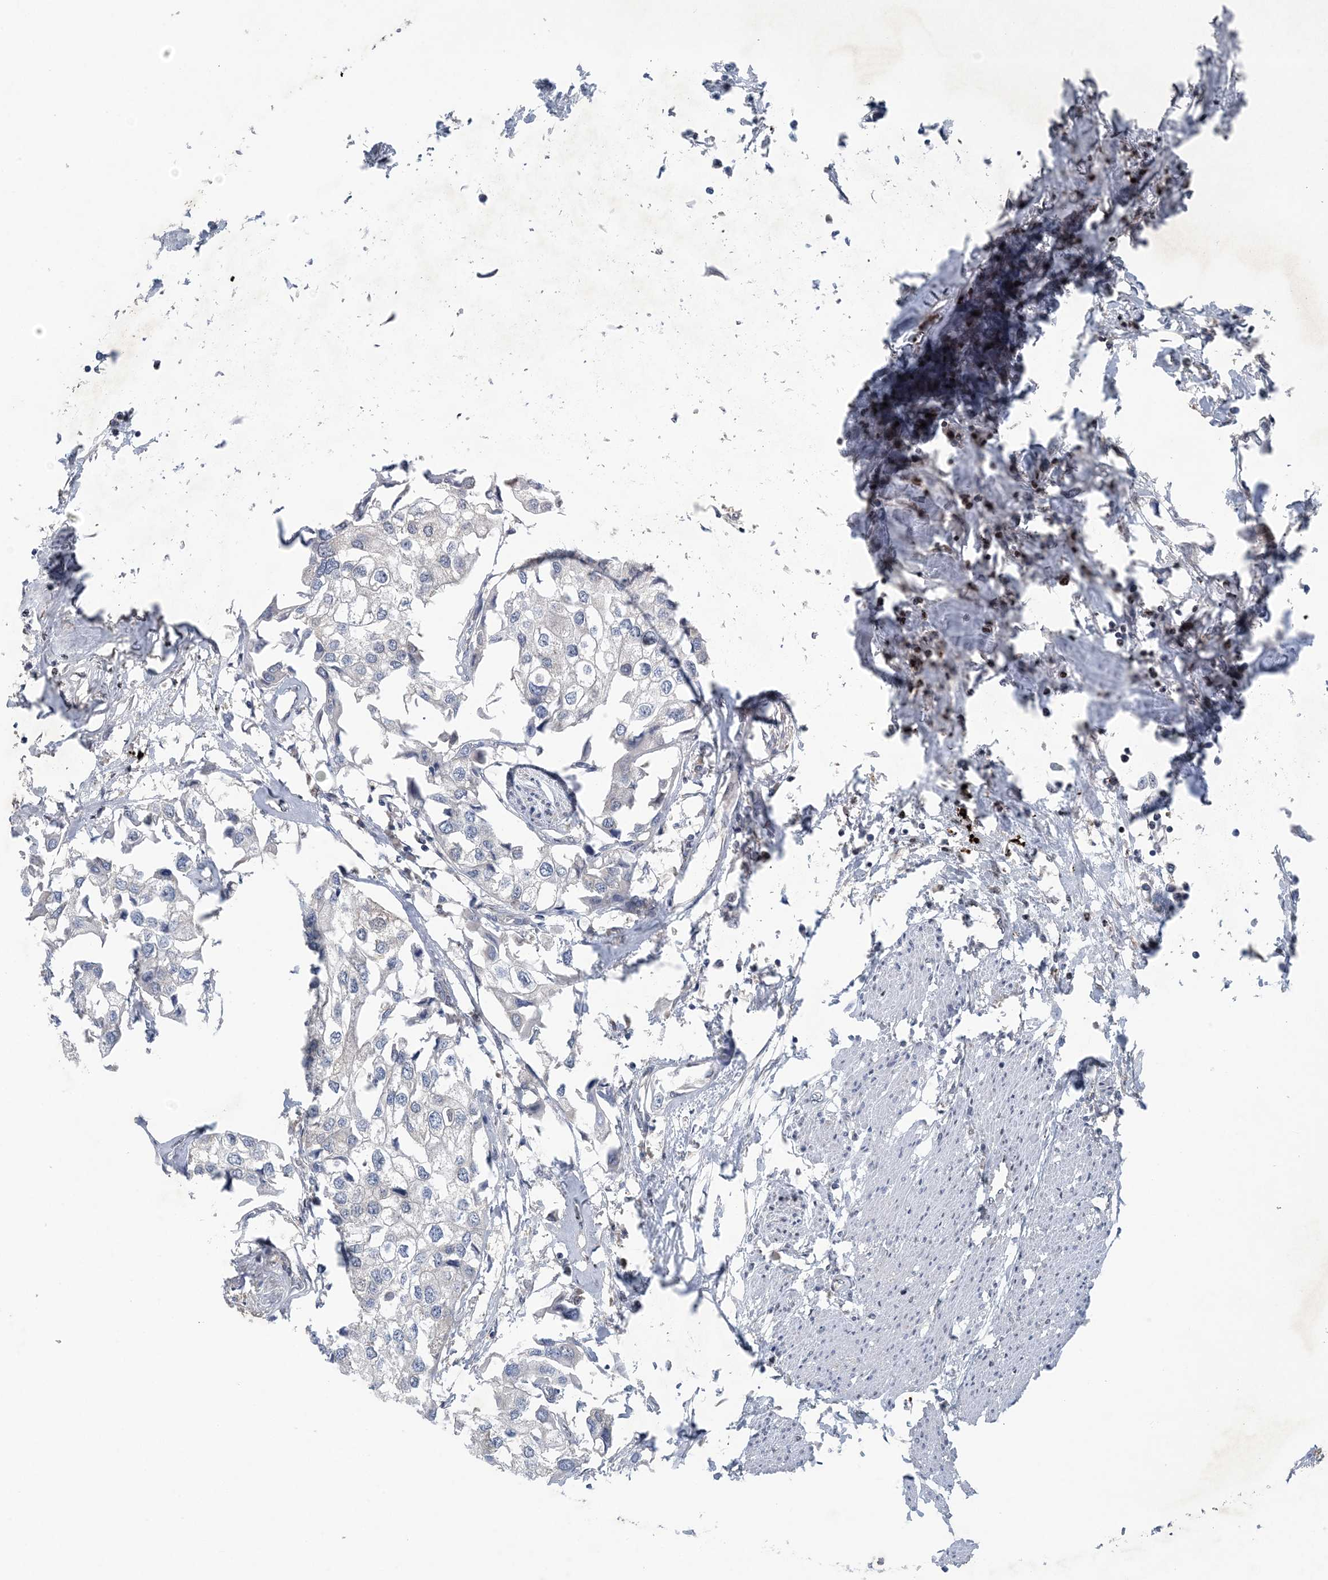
{"staining": {"intensity": "negative", "quantity": "none", "location": "none"}, "tissue": "urothelial cancer", "cell_type": "Tumor cells", "image_type": "cancer", "snomed": [{"axis": "morphology", "description": "Urothelial carcinoma, High grade"}, {"axis": "topography", "description": "Urinary bladder"}], "caption": "This is an immunohistochemistry photomicrograph of human high-grade urothelial carcinoma. There is no positivity in tumor cells.", "gene": "HIKESHI", "patient": {"sex": "male", "age": 64}}